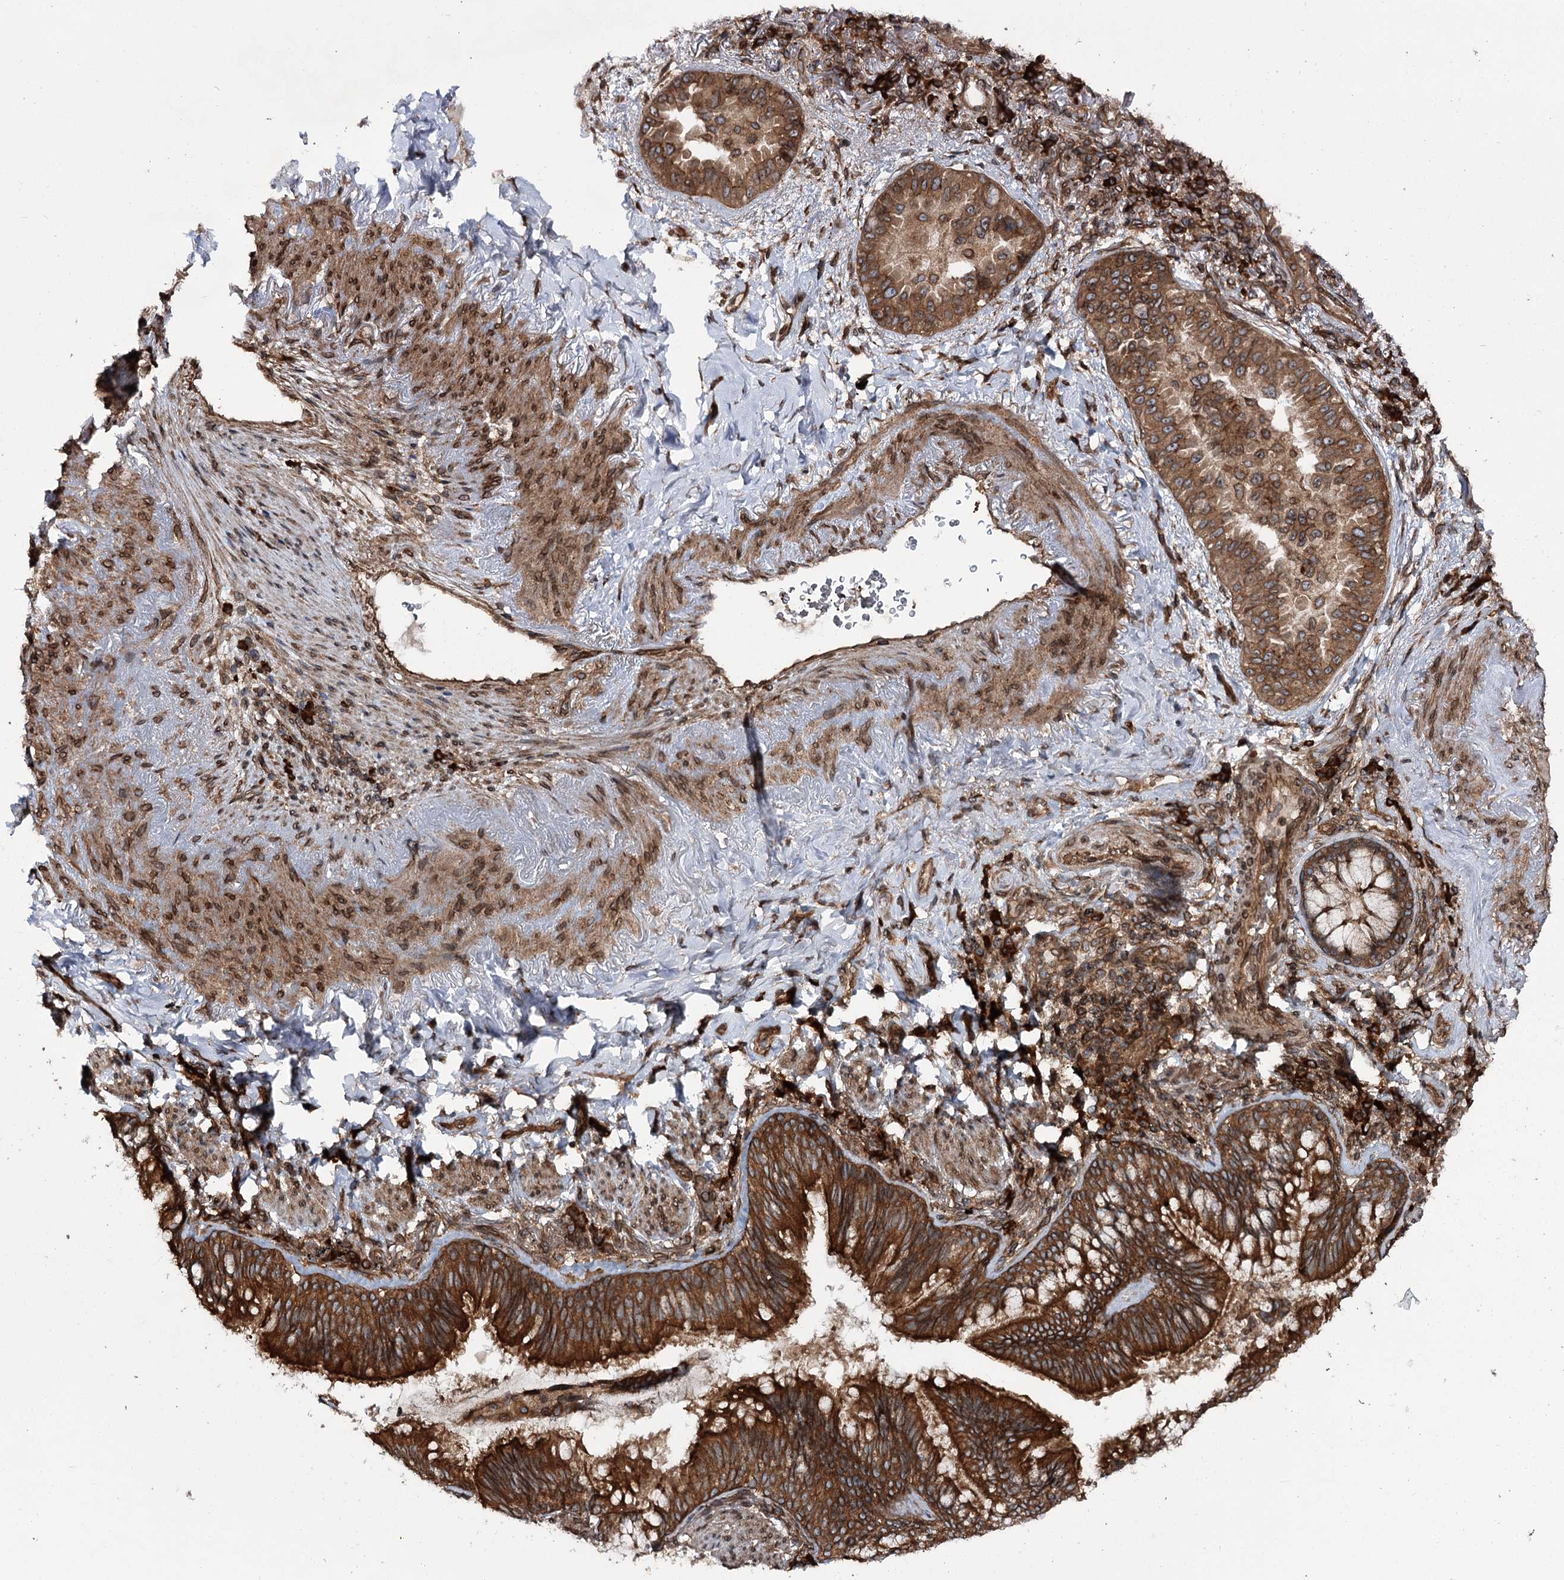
{"staining": {"intensity": "strong", "quantity": ">75%", "location": "cytoplasmic/membranous"}, "tissue": "lung cancer", "cell_type": "Tumor cells", "image_type": "cancer", "snomed": [{"axis": "morphology", "description": "Adenocarcinoma, NOS"}, {"axis": "topography", "description": "Lung"}], "caption": "The immunohistochemical stain shows strong cytoplasmic/membranous staining in tumor cells of lung cancer tissue.", "gene": "FGFR1OP2", "patient": {"sex": "female", "age": 69}}